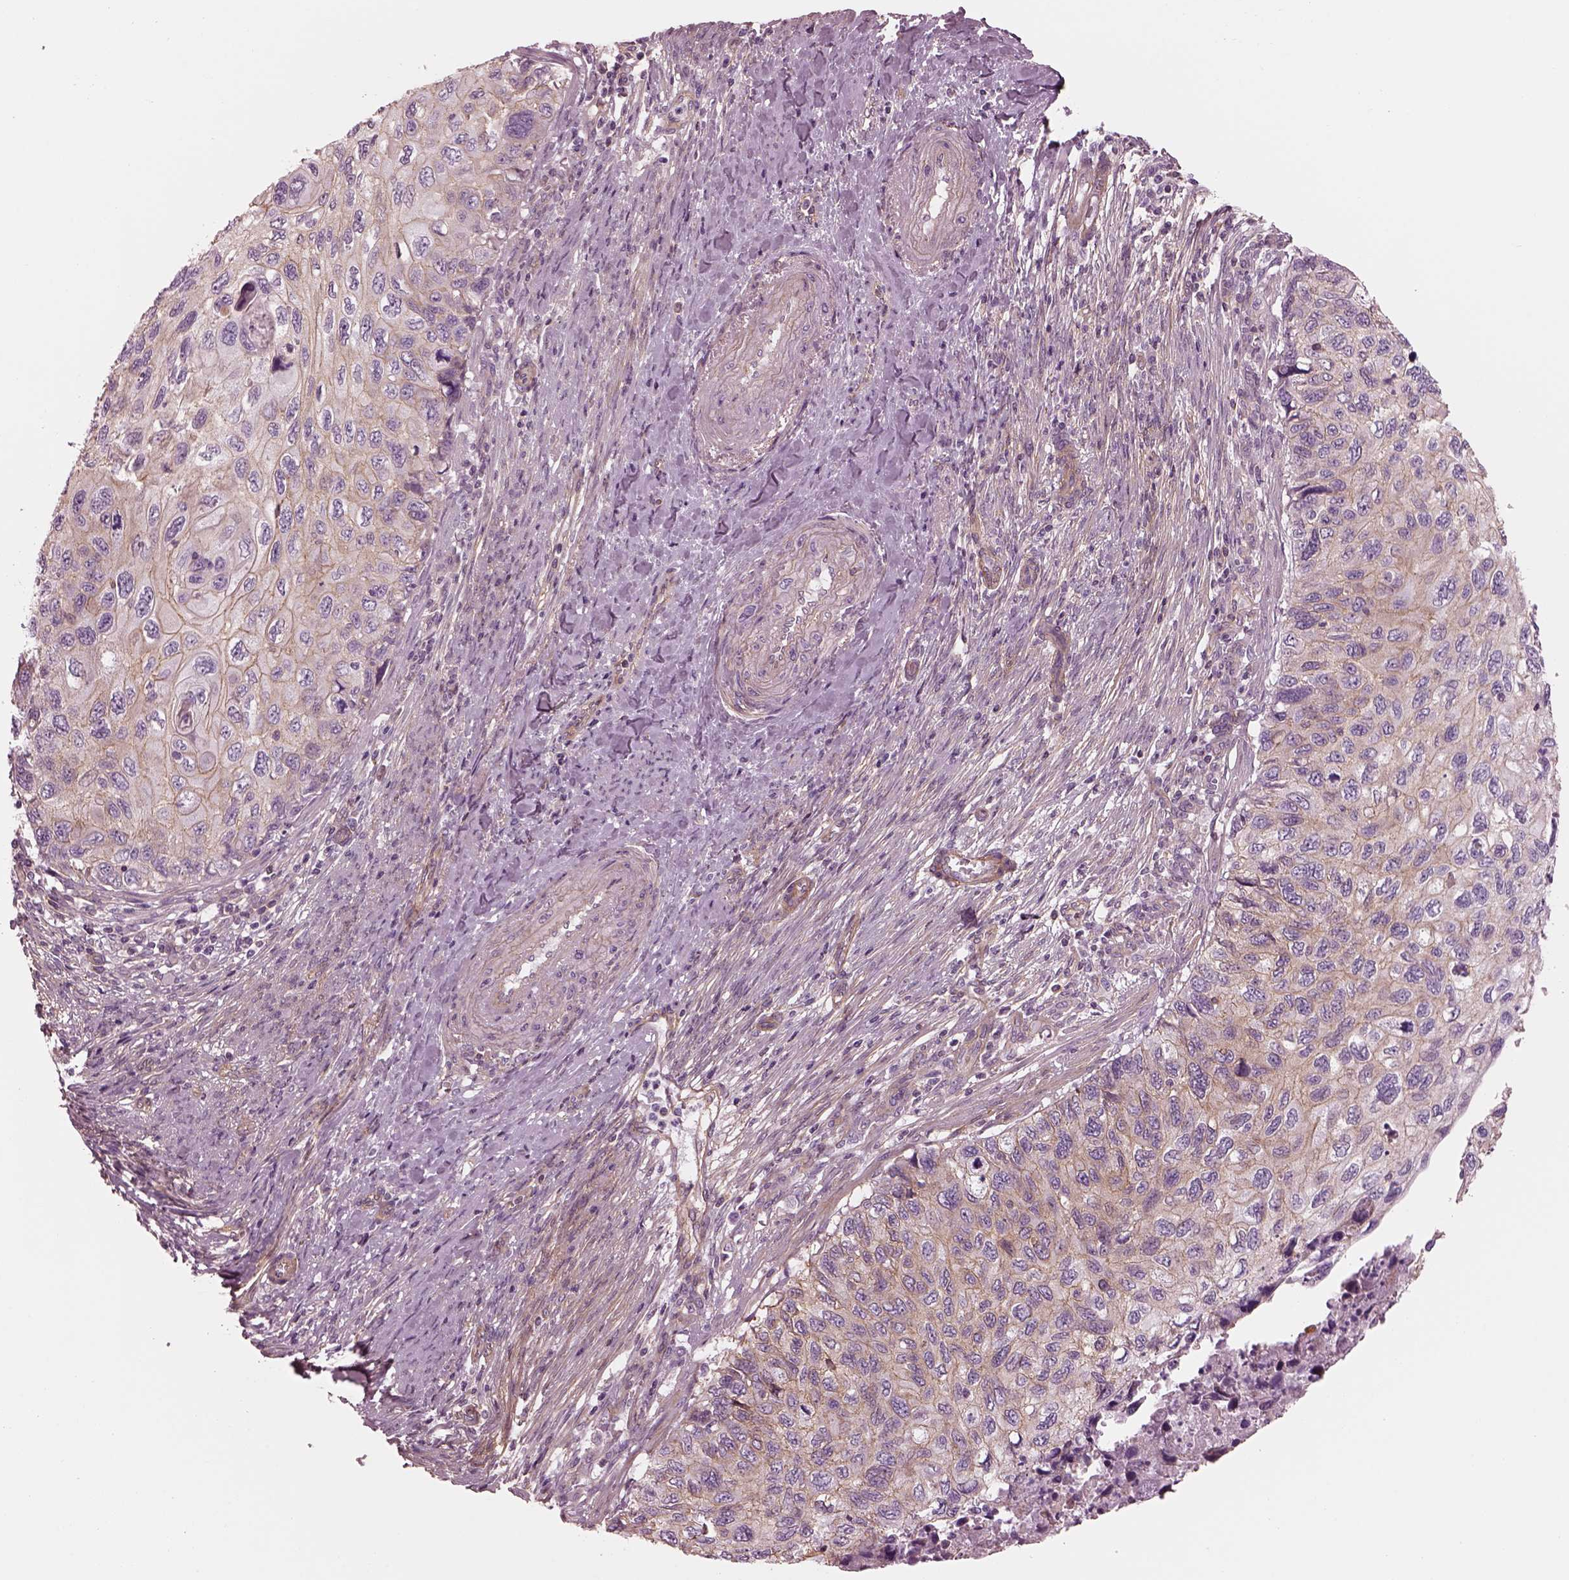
{"staining": {"intensity": "moderate", "quantity": "<25%", "location": "cytoplasmic/membranous"}, "tissue": "cervical cancer", "cell_type": "Tumor cells", "image_type": "cancer", "snomed": [{"axis": "morphology", "description": "Squamous cell carcinoma, NOS"}, {"axis": "topography", "description": "Cervix"}], "caption": "Immunohistochemistry micrograph of neoplastic tissue: cervical cancer (squamous cell carcinoma) stained using IHC reveals low levels of moderate protein expression localized specifically in the cytoplasmic/membranous of tumor cells, appearing as a cytoplasmic/membranous brown color.", "gene": "ELAPOR1", "patient": {"sex": "female", "age": 70}}